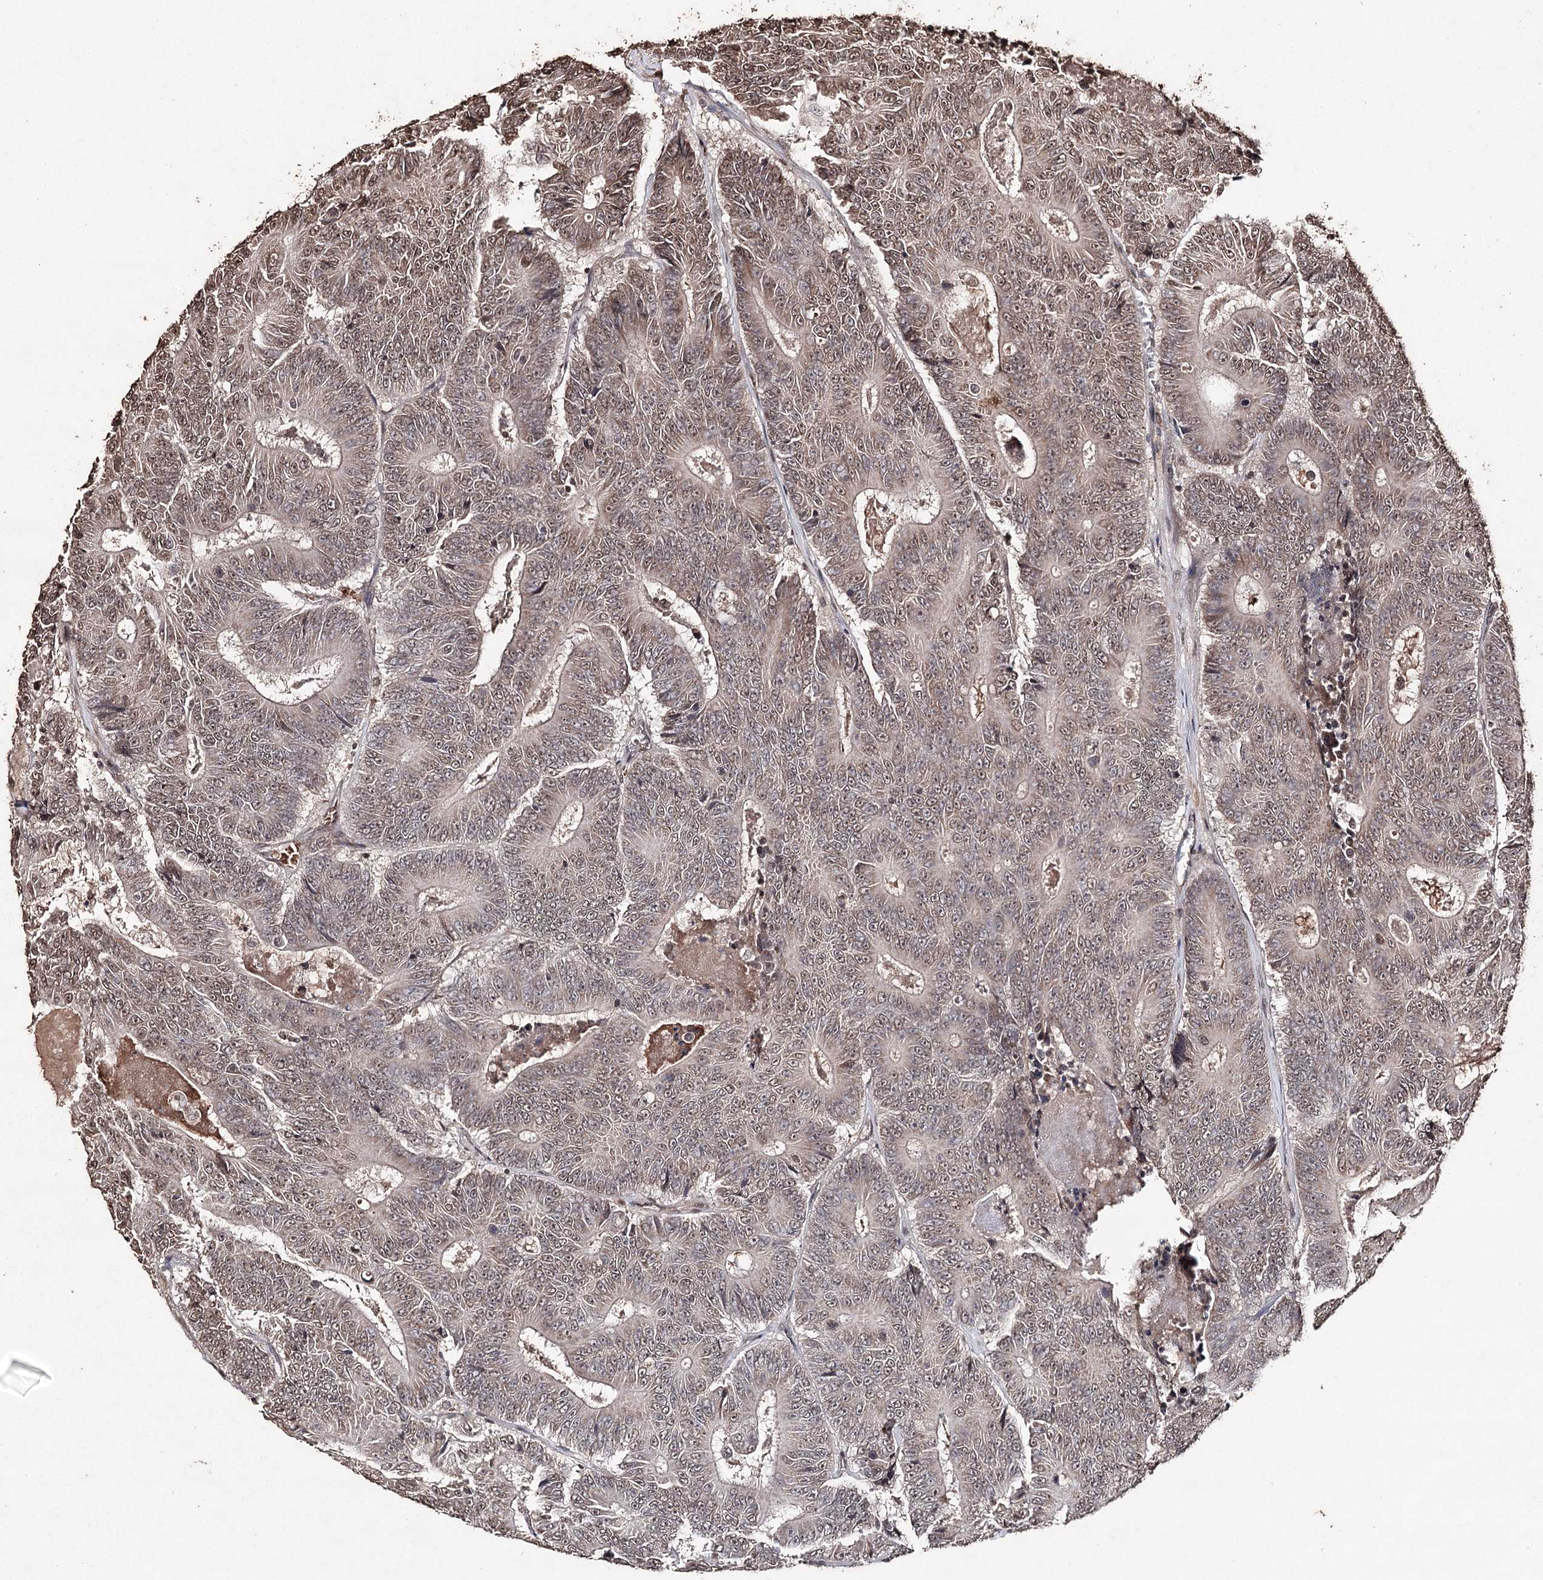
{"staining": {"intensity": "weak", "quantity": "25%-75%", "location": "nuclear"}, "tissue": "colorectal cancer", "cell_type": "Tumor cells", "image_type": "cancer", "snomed": [{"axis": "morphology", "description": "Adenocarcinoma, NOS"}, {"axis": "topography", "description": "Colon"}], "caption": "Colorectal cancer (adenocarcinoma) tissue demonstrates weak nuclear positivity in approximately 25%-75% of tumor cells", "gene": "ATG14", "patient": {"sex": "male", "age": 83}}